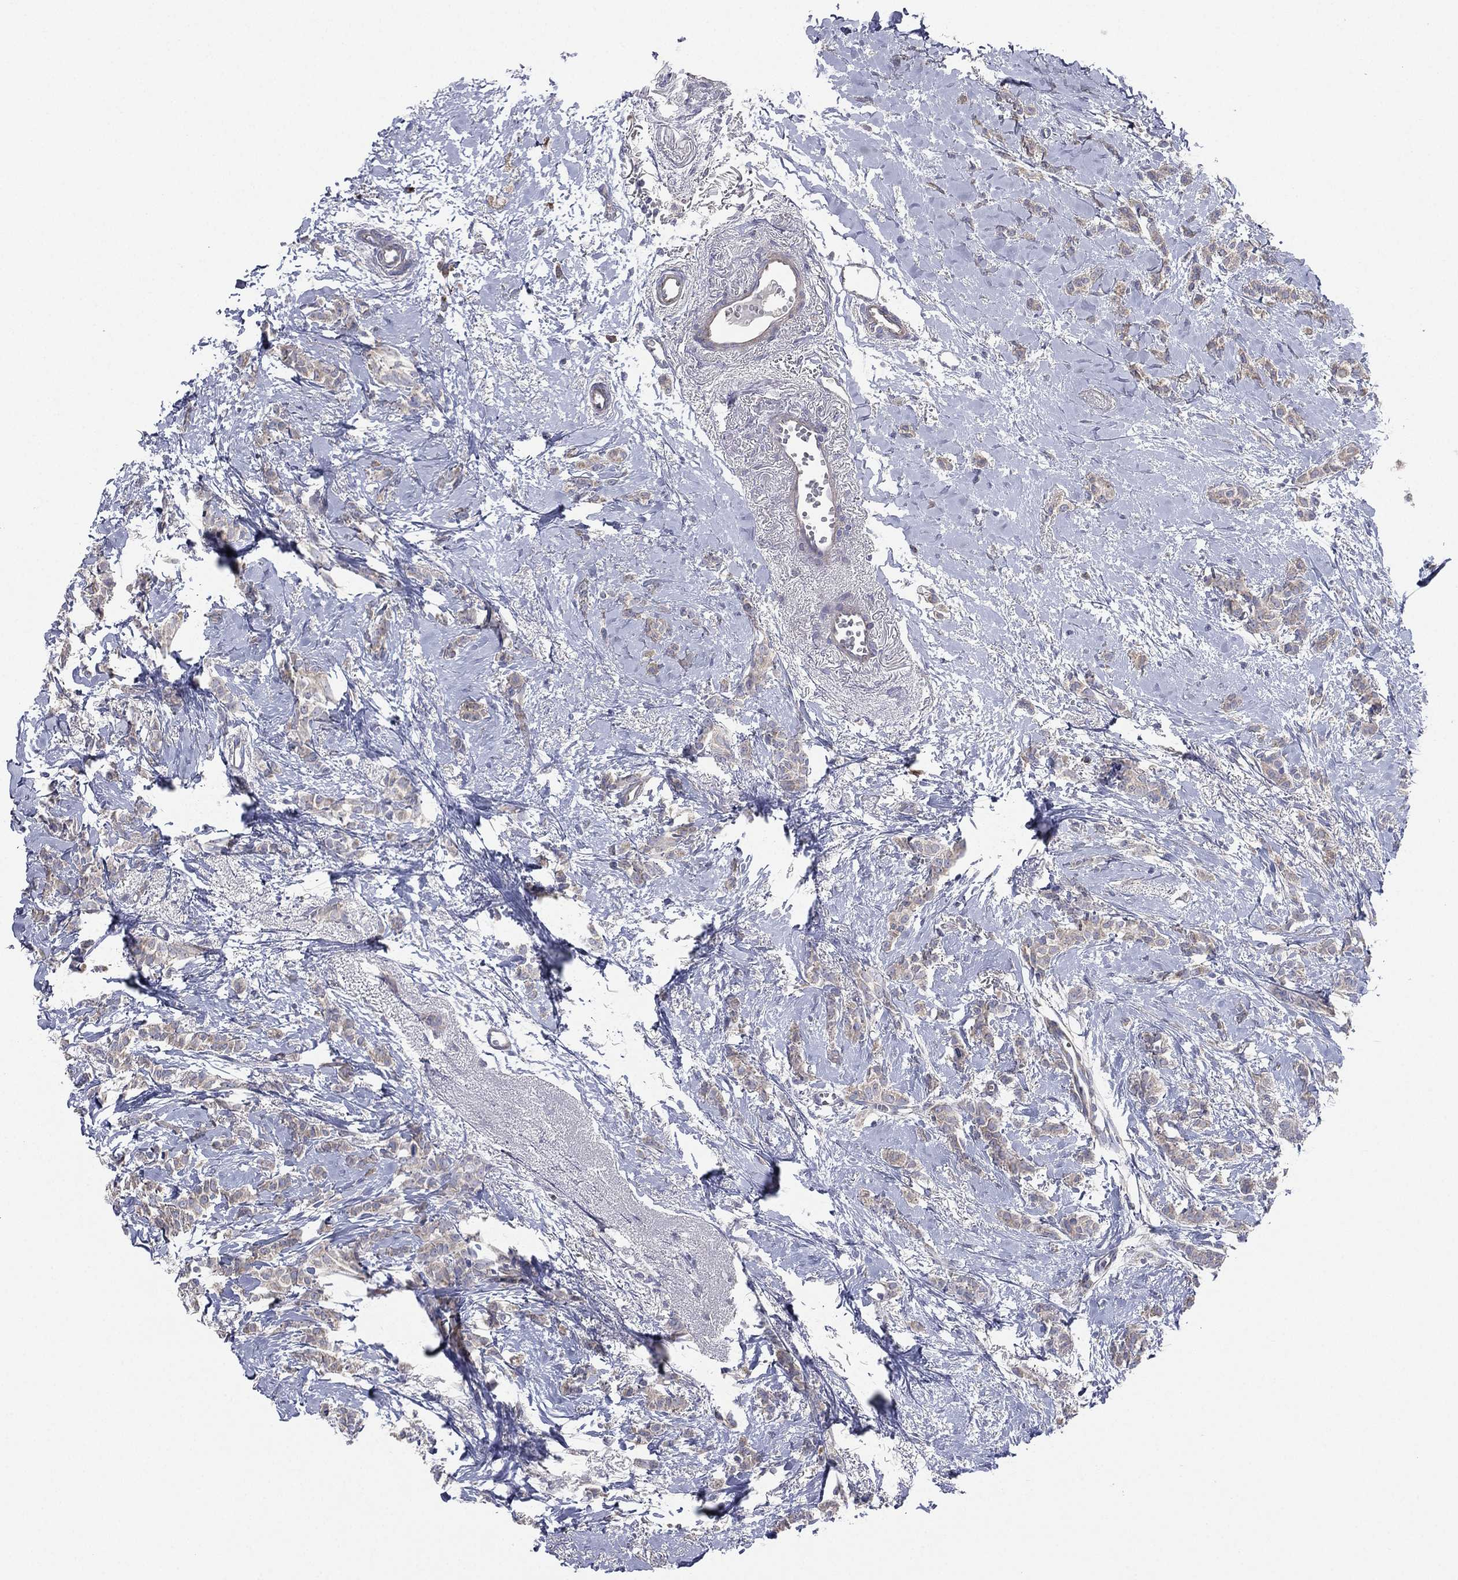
{"staining": {"intensity": "weak", "quantity": "<25%", "location": "cytoplasmic/membranous"}, "tissue": "breast cancer", "cell_type": "Tumor cells", "image_type": "cancer", "snomed": [{"axis": "morphology", "description": "Duct carcinoma"}, {"axis": "topography", "description": "Breast"}], "caption": "Tumor cells show no significant staining in breast intraductal carcinoma. (DAB (3,3'-diaminobenzidine) immunohistochemistry (IHC) visualized using brightfield microscopy, high magnification).", "gene": "ATP8A2", "patient": {"sex": "female", "age": 85}}